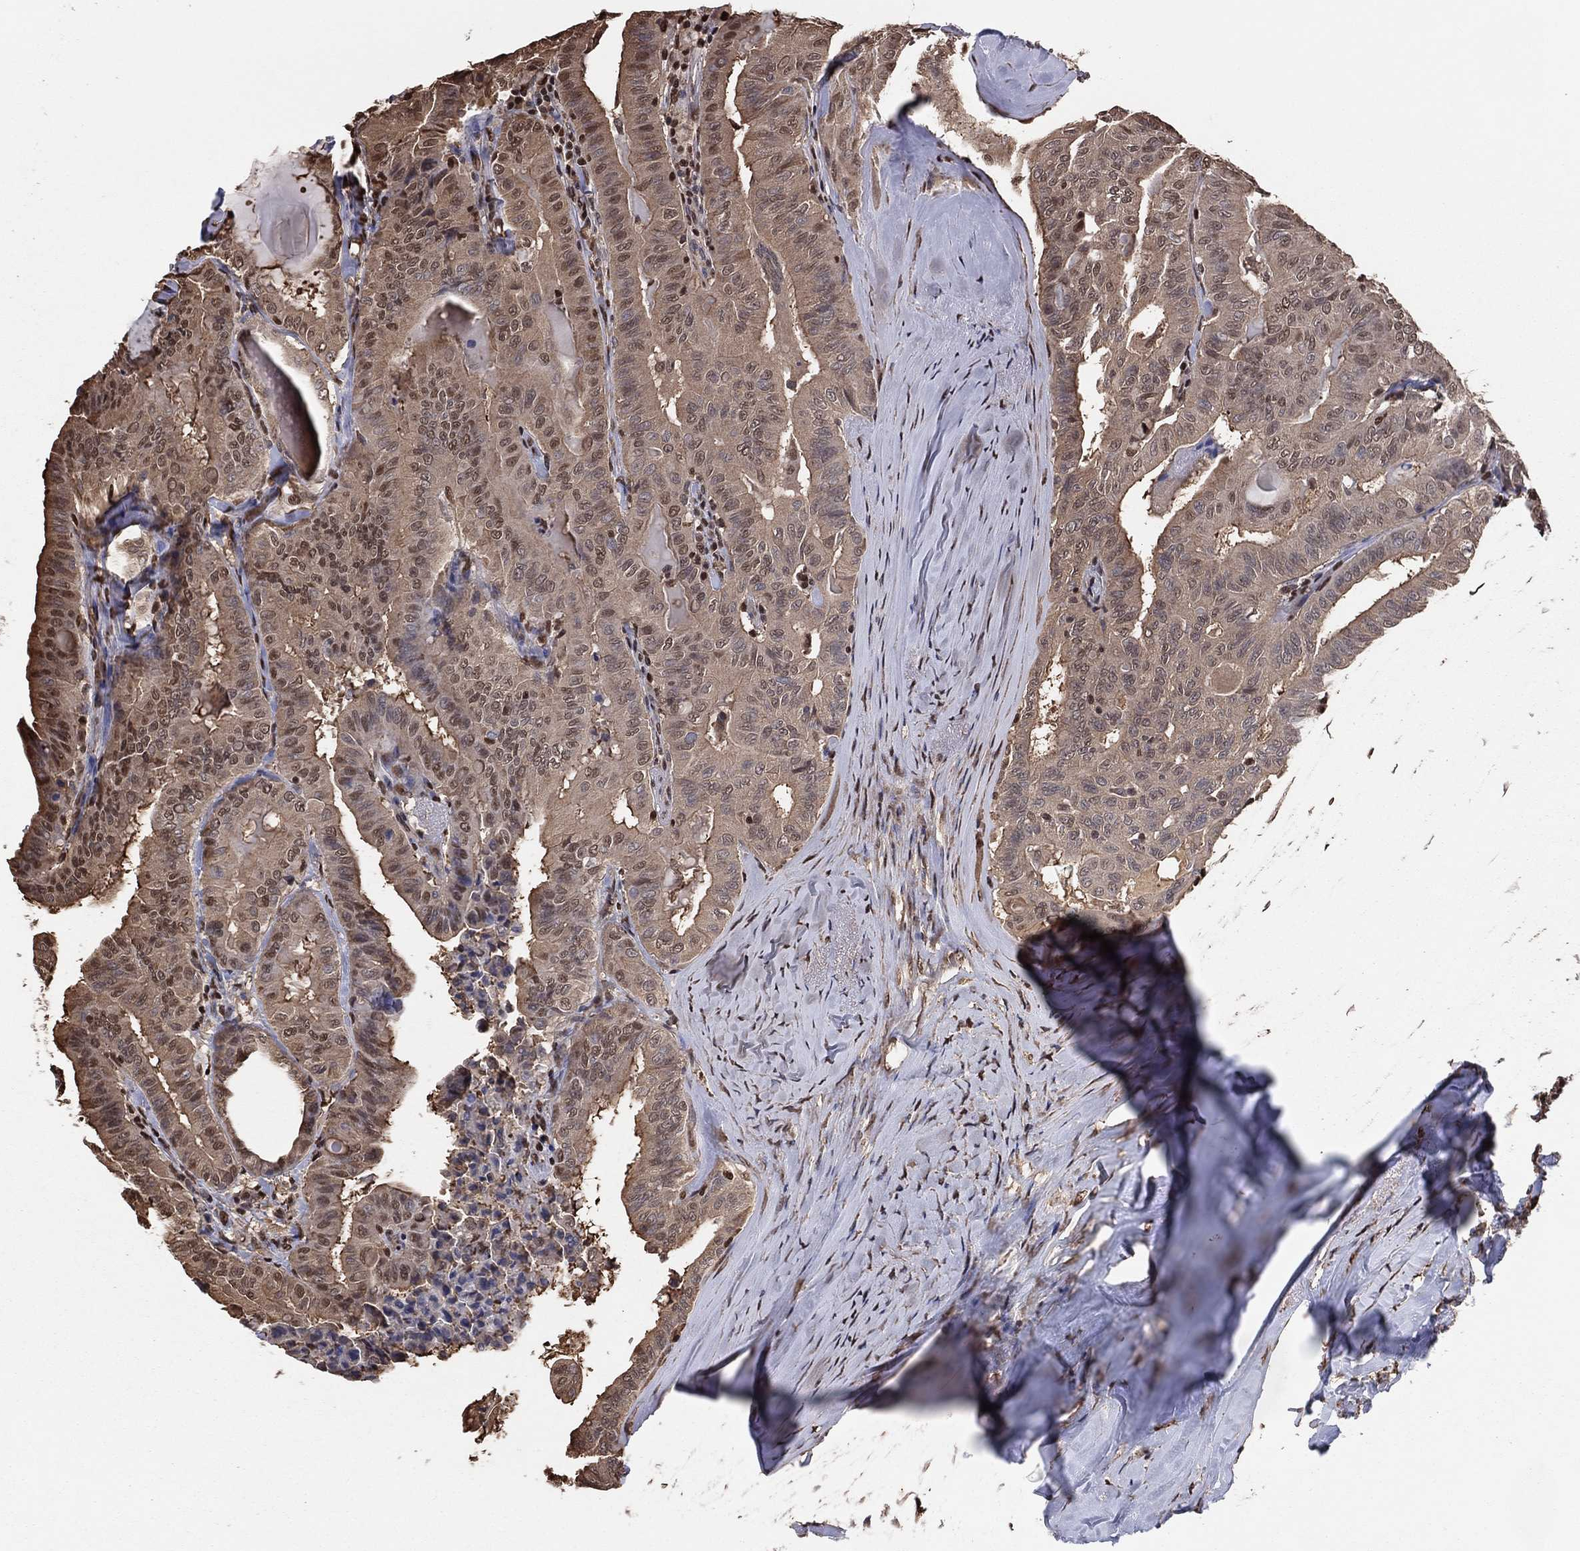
{"staining": {"intensity": "moderate", "quantity": "25%-75%", "location": "cytoplasmic/membranous,nuclear"}, "tissue": "thyroid cancer", "cell_type": "Tumor cells", "image_type": "cancer", "snomed": [{"axis": "morphology", "description": "Papillary adenocarcinoma, NOS"}, {"axis": "topography", "description": "Thyroid gland"}], "caption": "Immunohistochemistry image of human thyroid papillary adenocarcinoma stained for a protein (brown), which exhibits medium levels of moderate cytoplasmic/membranous and nuclear staining in approximately 25%-75% of tumor cells.", "gene": "GAPDH", "patient": {"sex": "female", "age": 68}}